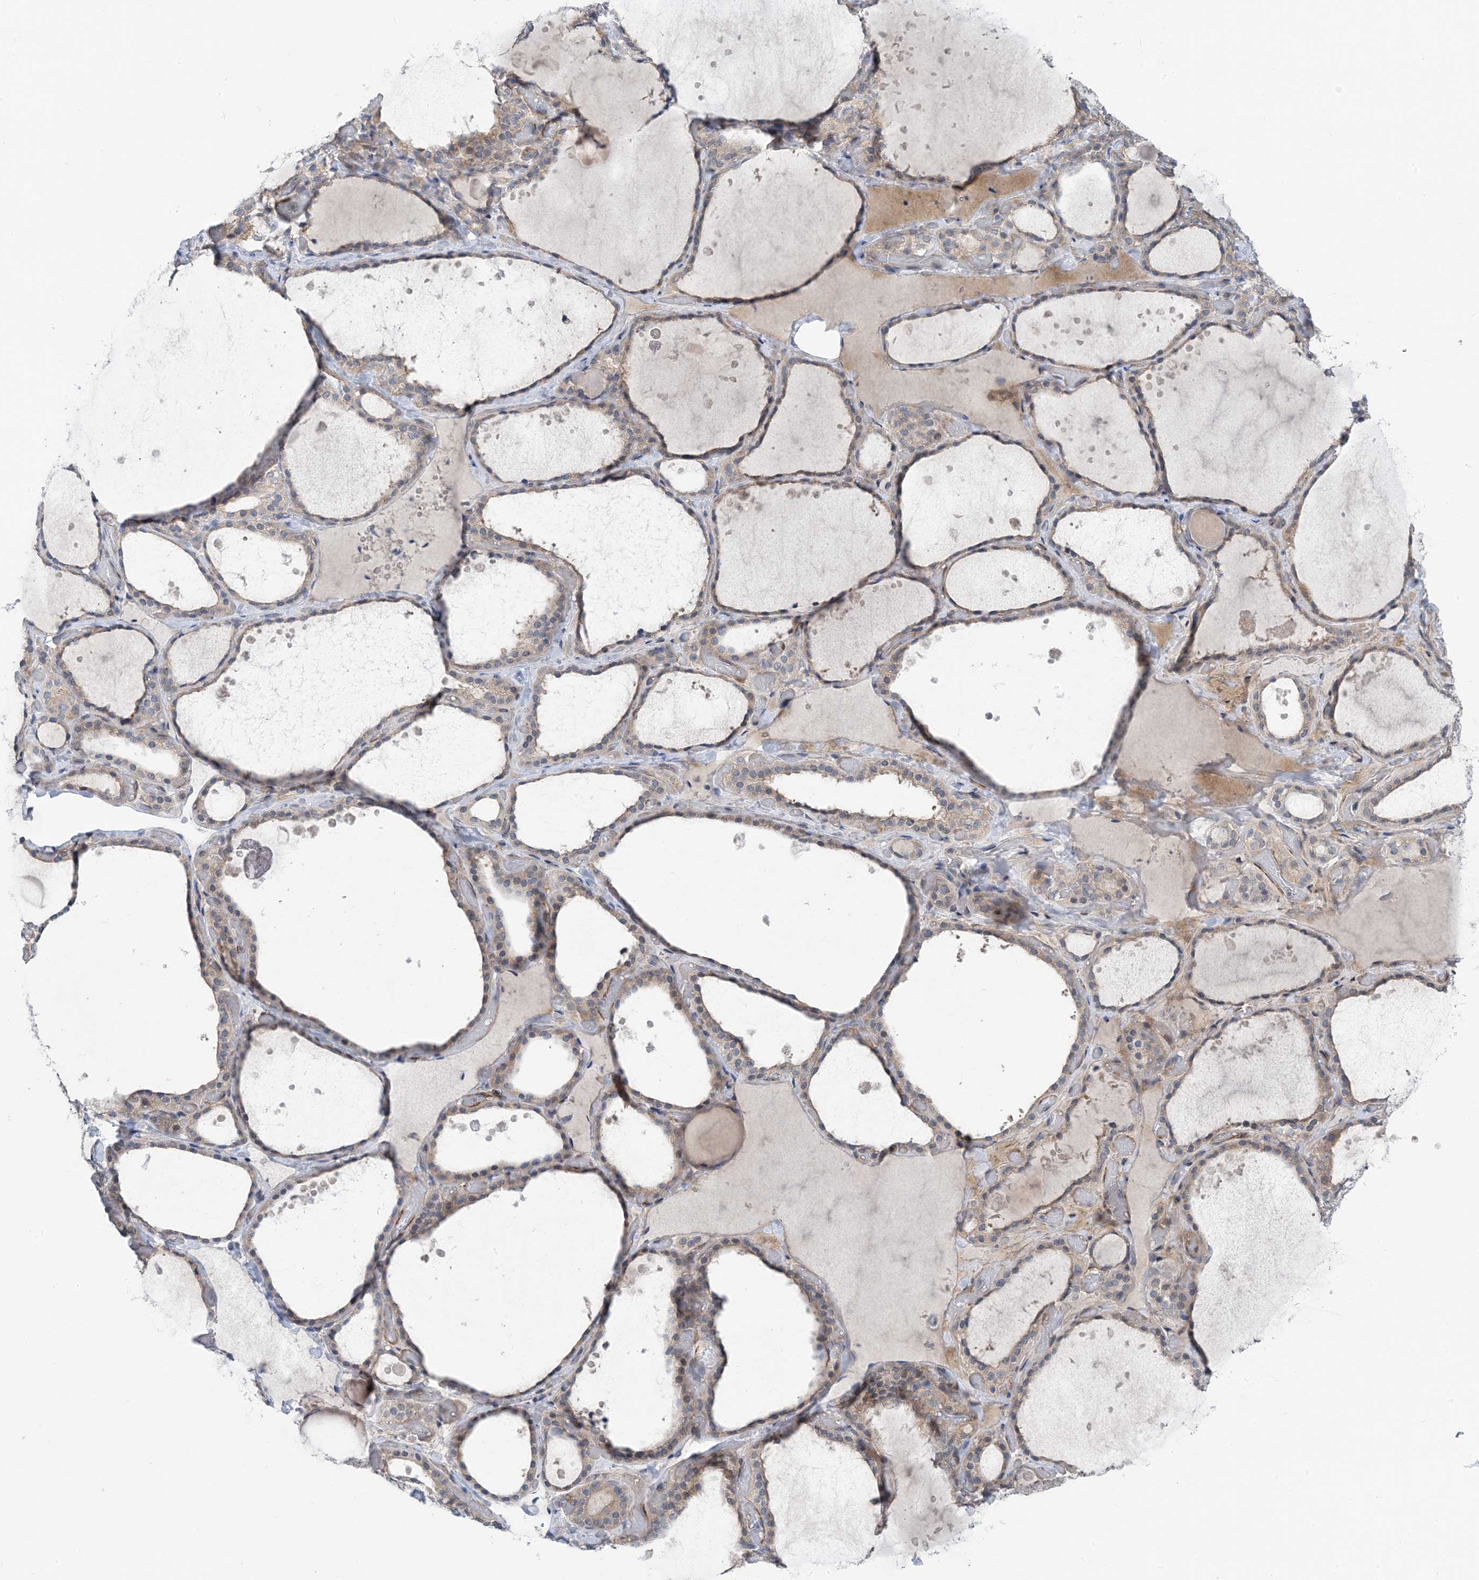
{"staining": {"intensity": "weak", "quantity": "25%-75%", "location": "cytoplasmic/membranous"}, "tissue": "thyroid gland", "cell_type": "Glandular cells", "image_type": "normal", "snomed": [{"axis": "morphology", "description": "Normal tissue, NOS"}, {"axis": "topography", "description": "Thyroid gland"}], "caption": "Immunohistochemical staining of unremarkable thyroid gland displays 25%-75% levels of weak cytoplasmic/membranous protein expression in about 25%-75% of glandular cells.", "gene": "PLEKHA3", "patient": {"sex": "female", "age": 44}}